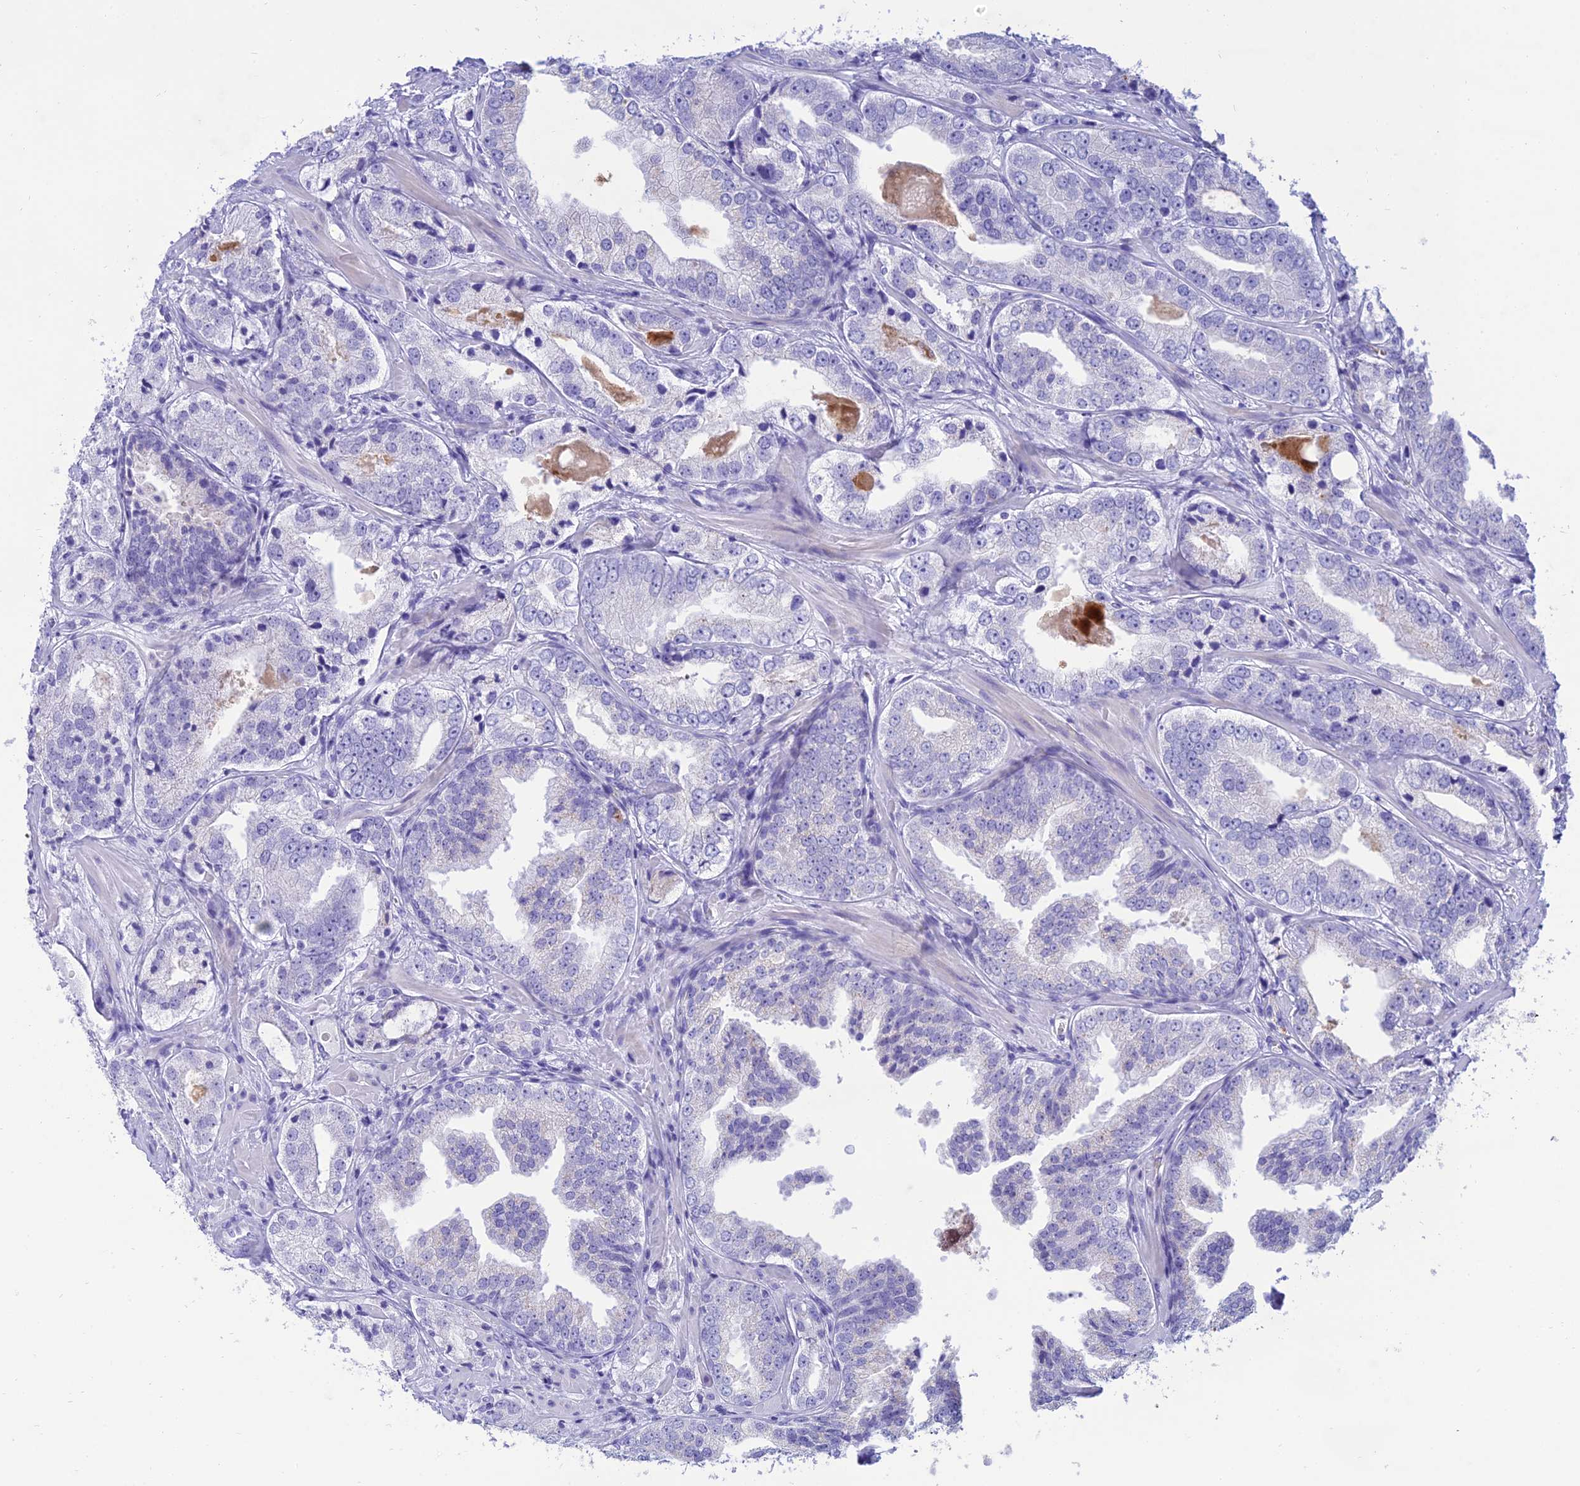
{"staining": {"intensity": "negative", "quantity": "none", "location": "none"}, "tissue": "prostate cancer", "cell_type": "Tumor cells", "image_type": "cancer", "snomed": [{"axis": "morphology", "description": "Adenocarcinoma, Low grade"}, {"axis": "topography", "description": "Prostate"}], "caption": "The image reveals no significant expression in tumor cells of prostate cancer (low-grade adenocarcinoma).", "gene": "MAL2", "patient": {"sex": "male", "age": 60}}